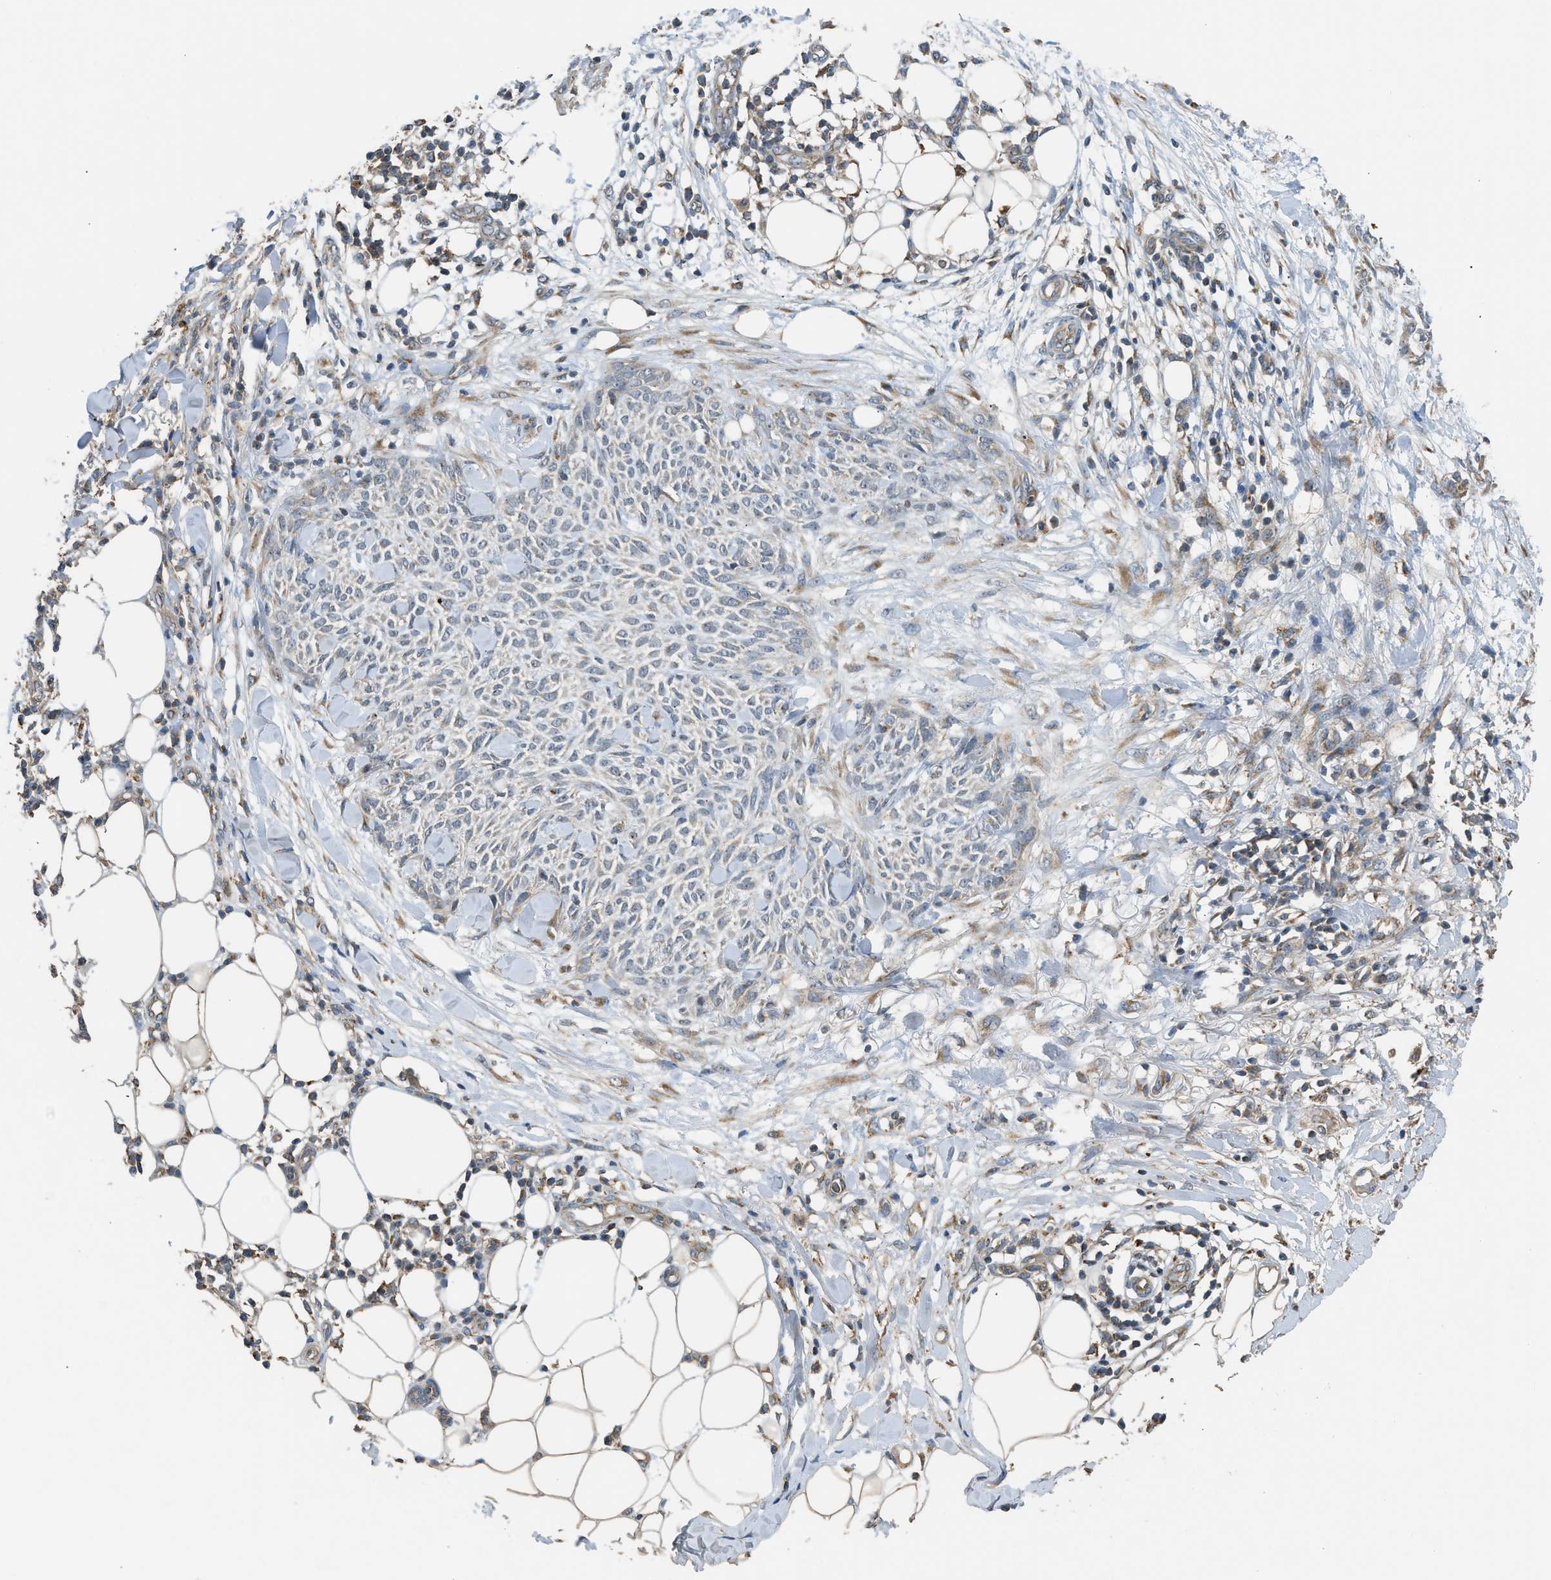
{"staining": {"intensity": "weak", "quantity": "<25%", "location": "cytoplasmic/membranous"}, "tissue": "skin cancer", "cell_type": "Tumor cells", "image_type": "cancer", "snomed": [{"axis": "morphology", "description": "Basal cell carcinoma"}, {"axis": "topography", "description": "Skin"}], "caption": "Protein analysis of skin basal cell carcinoma shows no significant positivity in tumor cells.", "gene": "STARD3", "patient": {"sex": "female", "age": 84}}